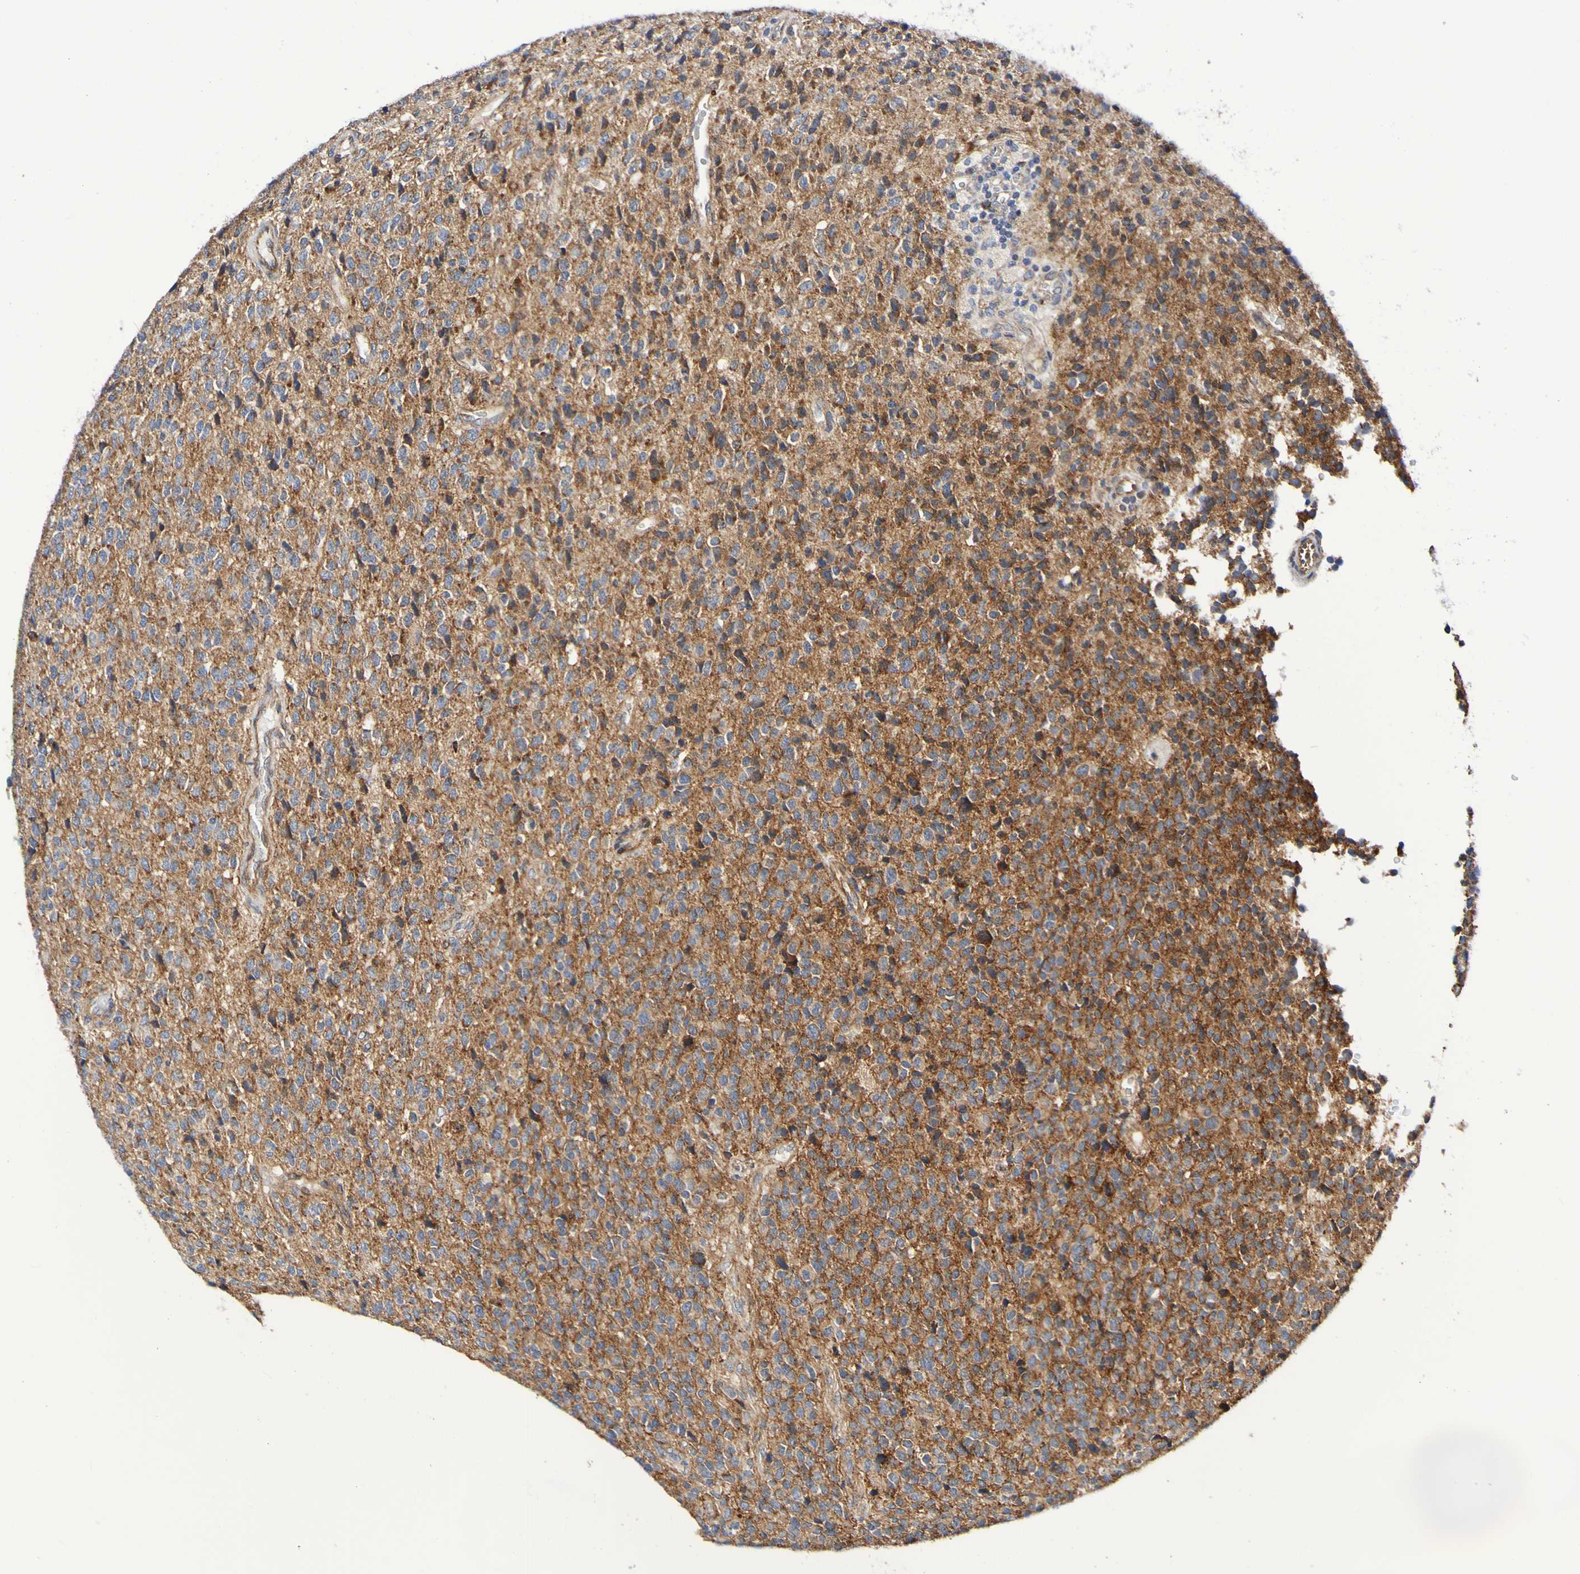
{"staining": {"intensity": "moderate", "quantity": ">75%", "location": "cytoplasmic/membranous"}, "tissue": "glioma", "cell_type": "Tumor cells", "image_type": "cancer", "snomed": [{"axis": "morphology", "description": "Glioma, malignant, High grade"}, {"axis": "topography", "description": "pancreas cauda"}], "caption": "This is a micrograph of IHC staining of malignant glioma (high-grade), which shows moderate positivity in the cytoplasmic/membranous of tumor cells.", "gene": "GJB1", "patient": {"sex": "male", "age": 60}}